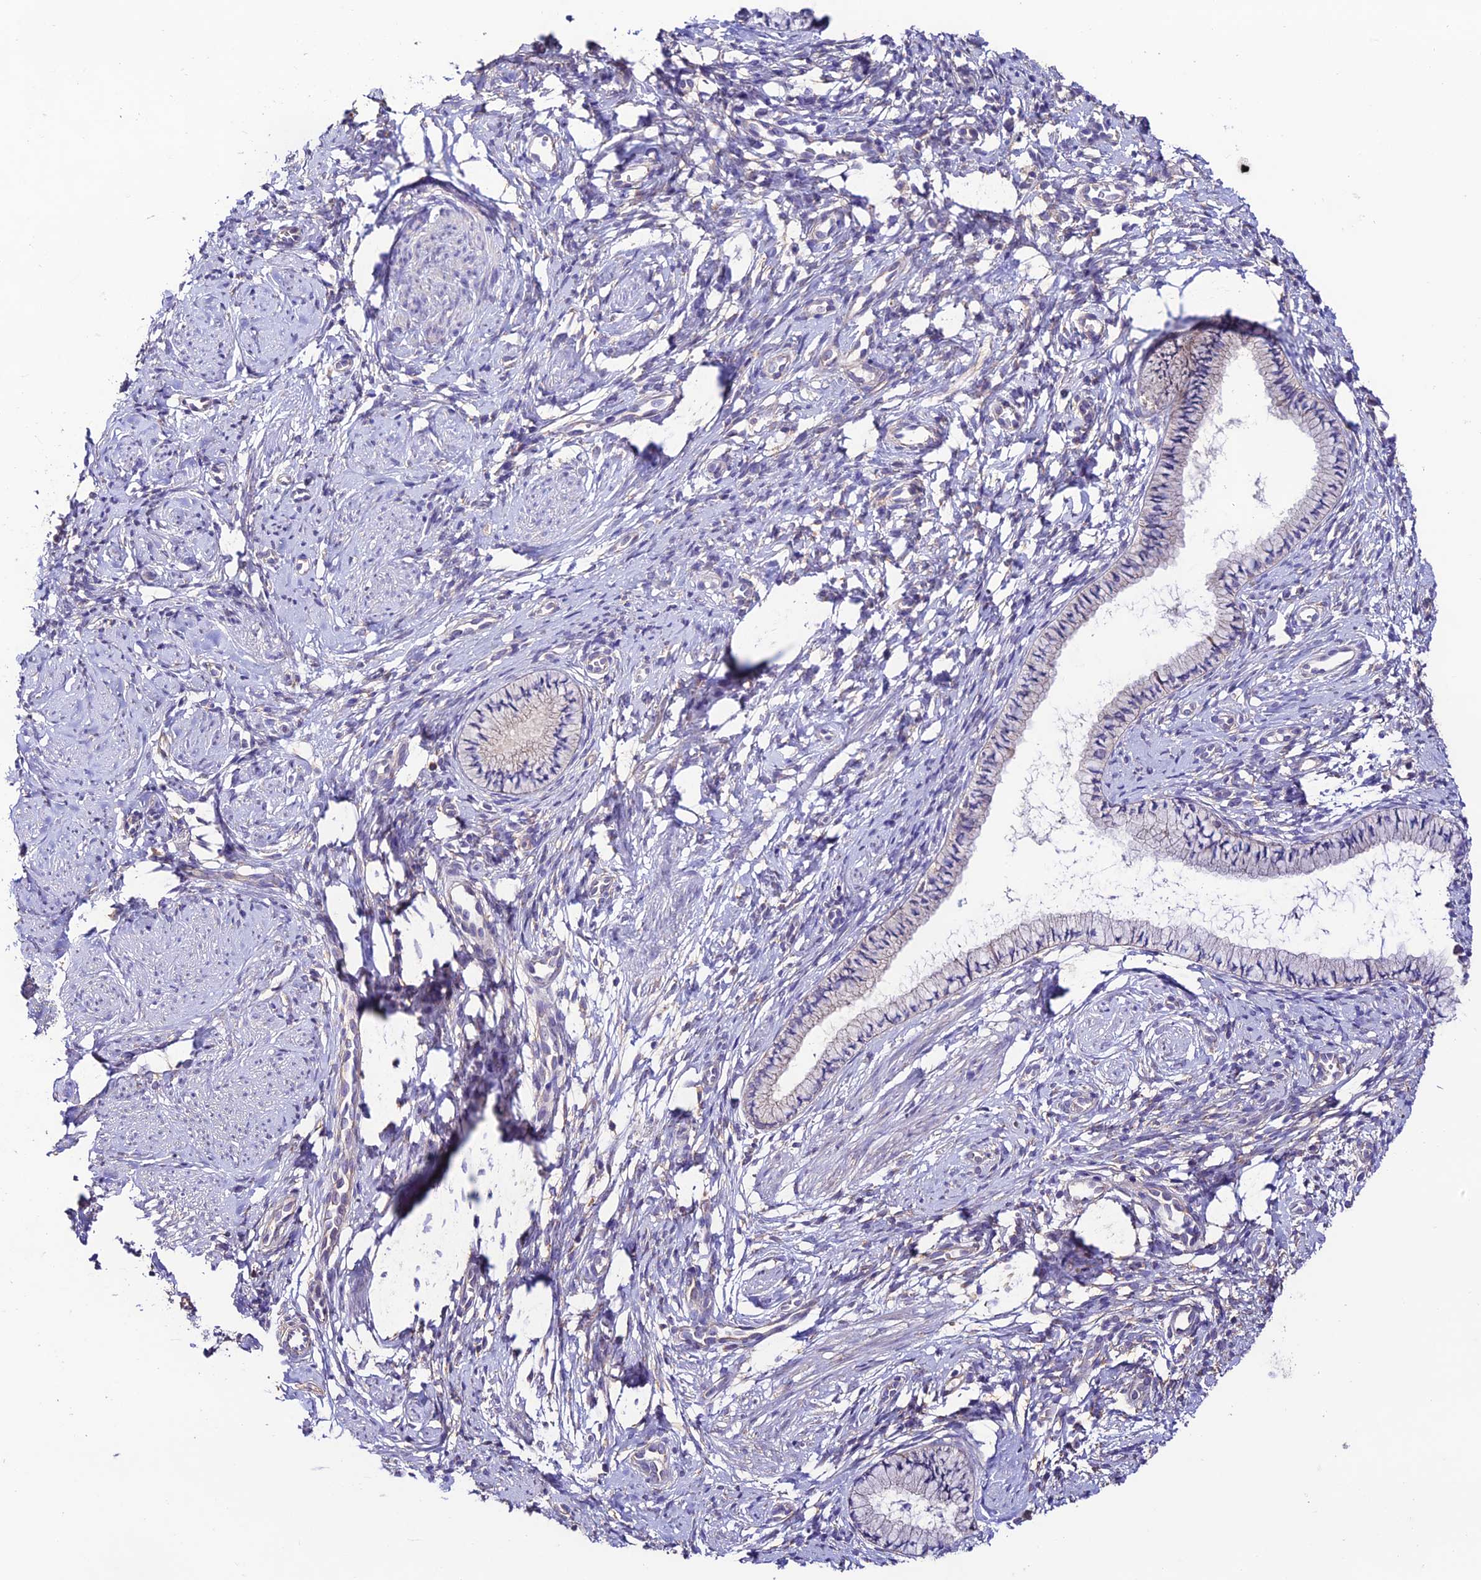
{"staining": {"intensity": "negative", "quantity": "none", "location": "none"}, "tissue": "cervix", "cell_type": "Glandular cells", "image_type": "normal", "snomed": [{"axis": "morphology", "description": "Normal tissue, NOS"}, {"axis": "topography", "description": "Cervix"}], "caption": "The IHC histopathology image has no significant expression in glandular cells of cervix.", "gene": "BRME1", "patient": {"sex": "female", "age": 57}}